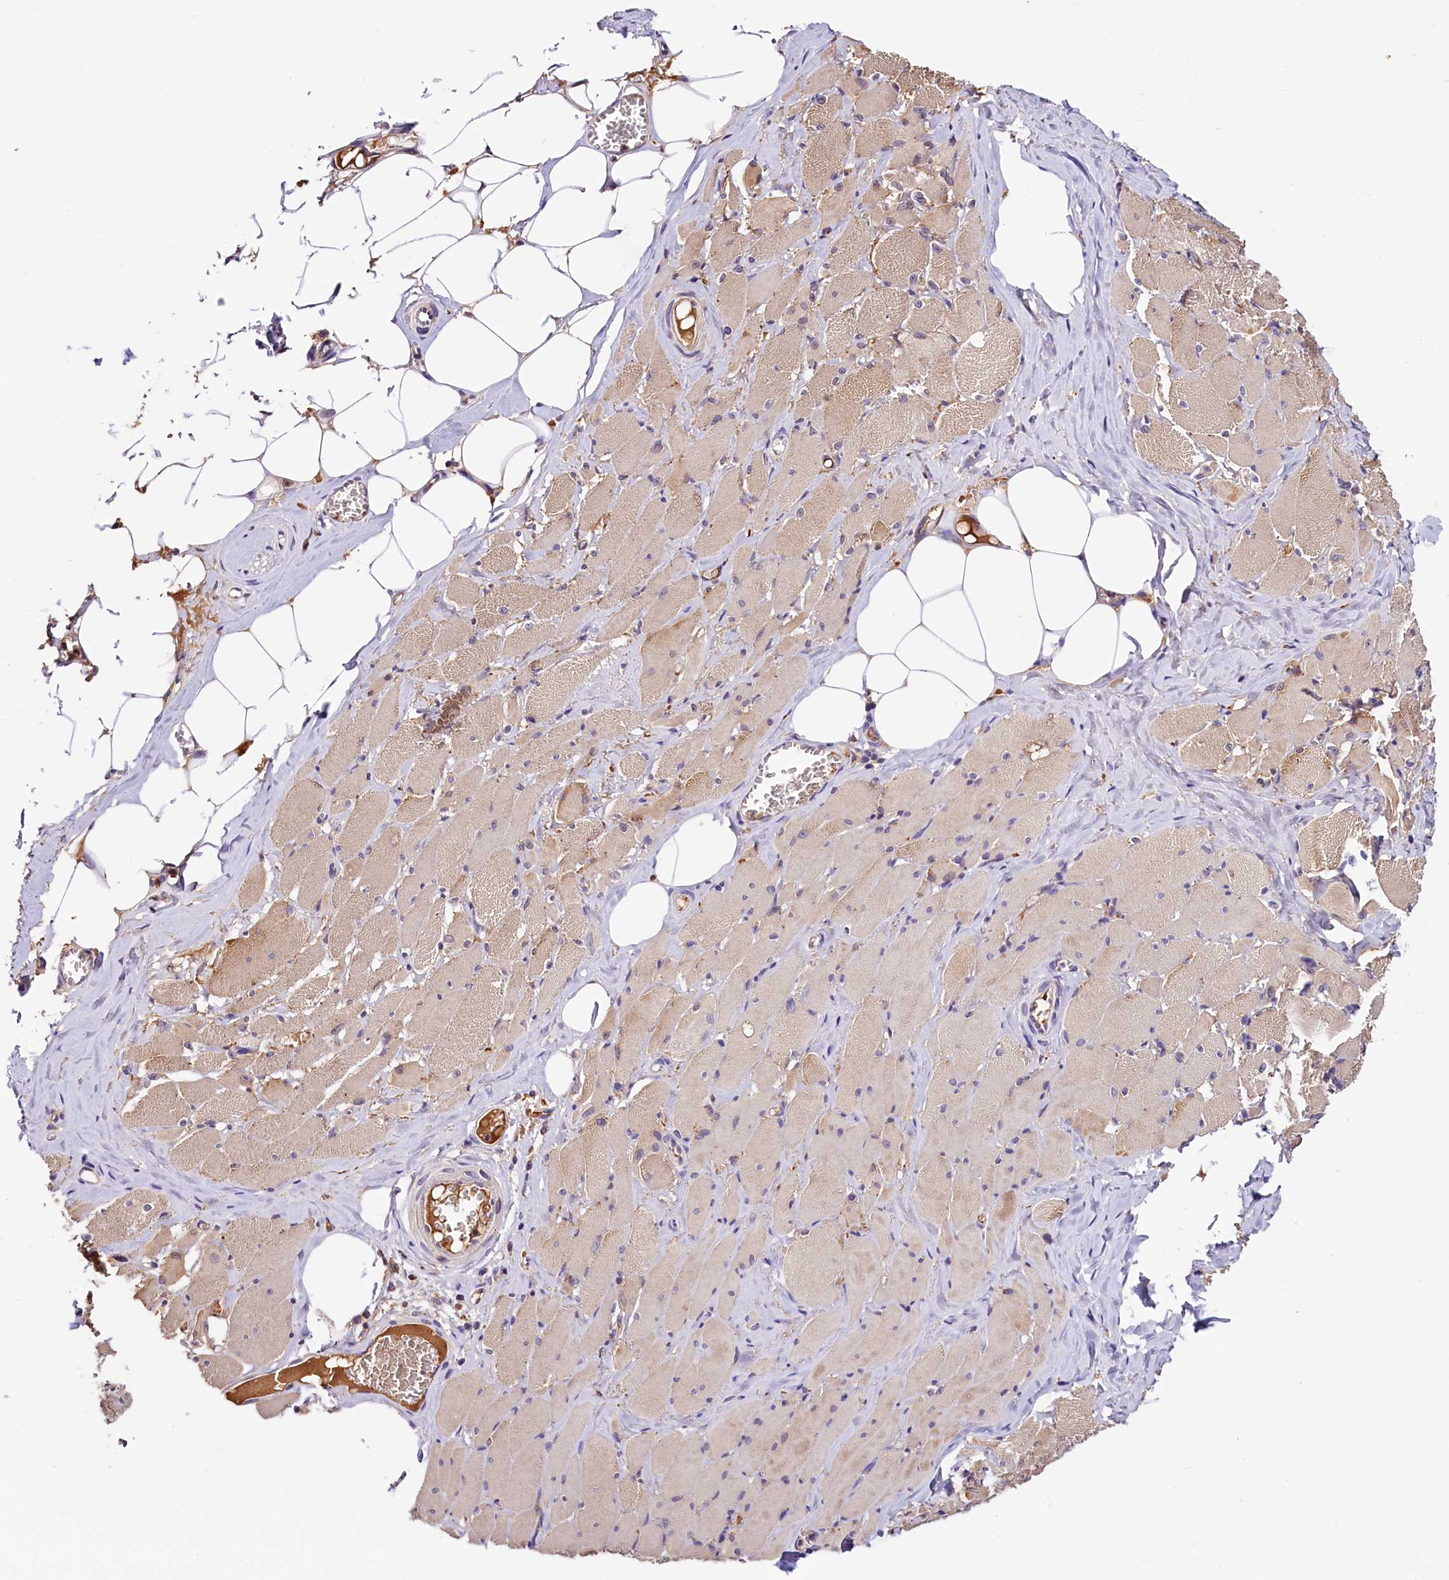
{"staining": {"intensity": "weak", "quantity": ">75%", "location": "cytoplasmic/membranous"}, "tissue": "skeletal muscle", "cell_type": "Myocytes", "image_type": "normal", "snomed": [{"axis": "morphology", "description": "Normal tissue, NOS"}, {"axis": "morphology", "description": "Basal cell carcinoma"}, {"axis": "topography", "description": "Skeletal muscle"}], "caption": "Immunohistochemistry (DAB (3,3'-diaminobenzidine)) staining of unremarkable skeletal muscle exhibits weak cytoplasmic/membranous protein positivity in about >75% of myocytes. The staining was performed using DAB, with brown indicating positive protein expression. Nuclei are stained blue with hematoxylin.", "gene": "ARMC6", "patient": {"sex": "female", "age": 64}}